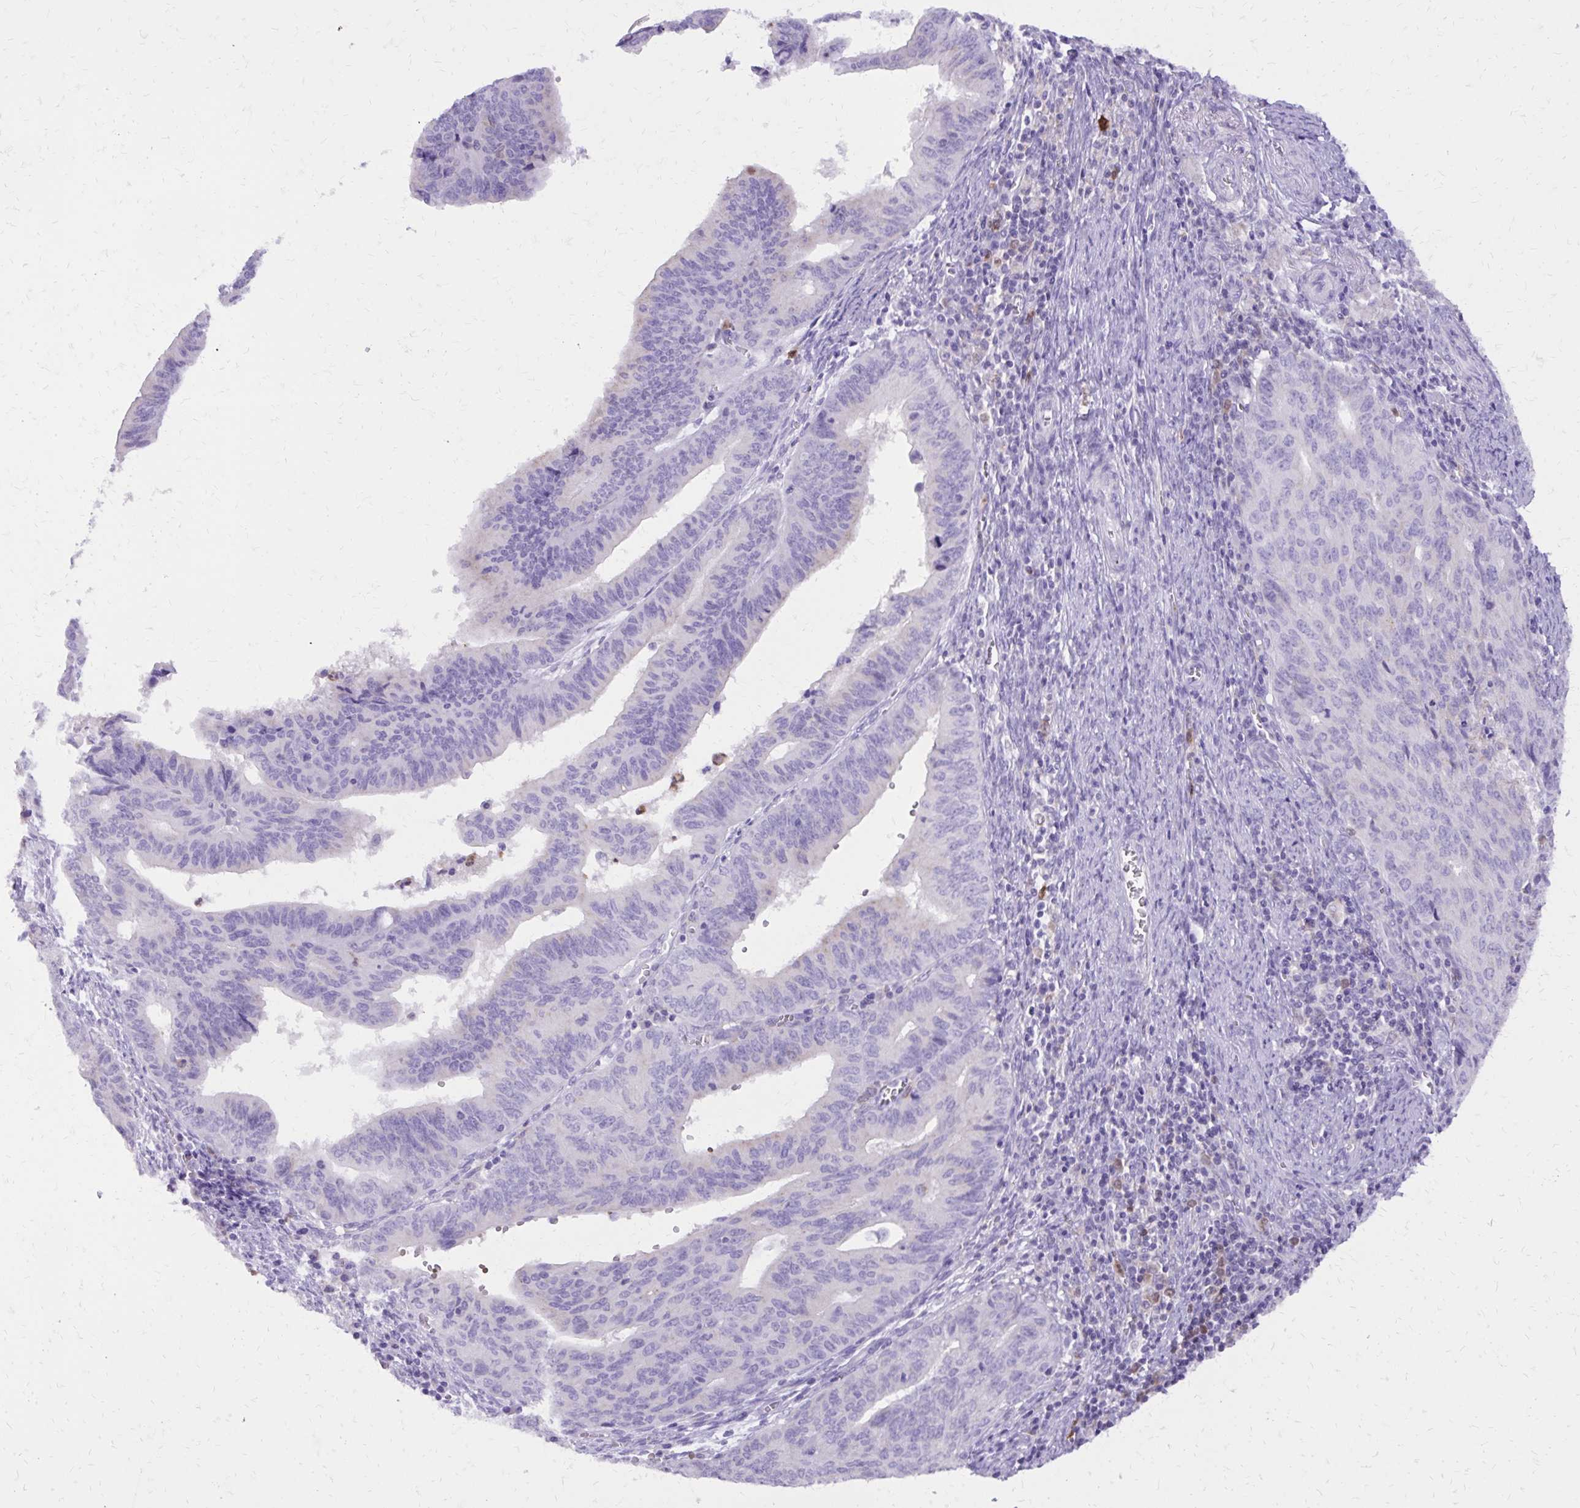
{"staining": {"intensity": "negative", "quantity": "none", "location": "none"}, "tissue": "endometrial cancer", "cell_type": "Tumor cells", "image_type": "cancer", "snomed": [{"axis": "morphology", "description": "Adenocarcinoma, NOS"}, {"axis": "topography", "description": "Endometrium"}], "caption": "This is an immunohistochemistry histopathology image of human endometrial cancer (adenocarcinoma). There is no positivity in tumor cells.", "gene": "CAT", "patient": {"sex": "female", "age": 65}}